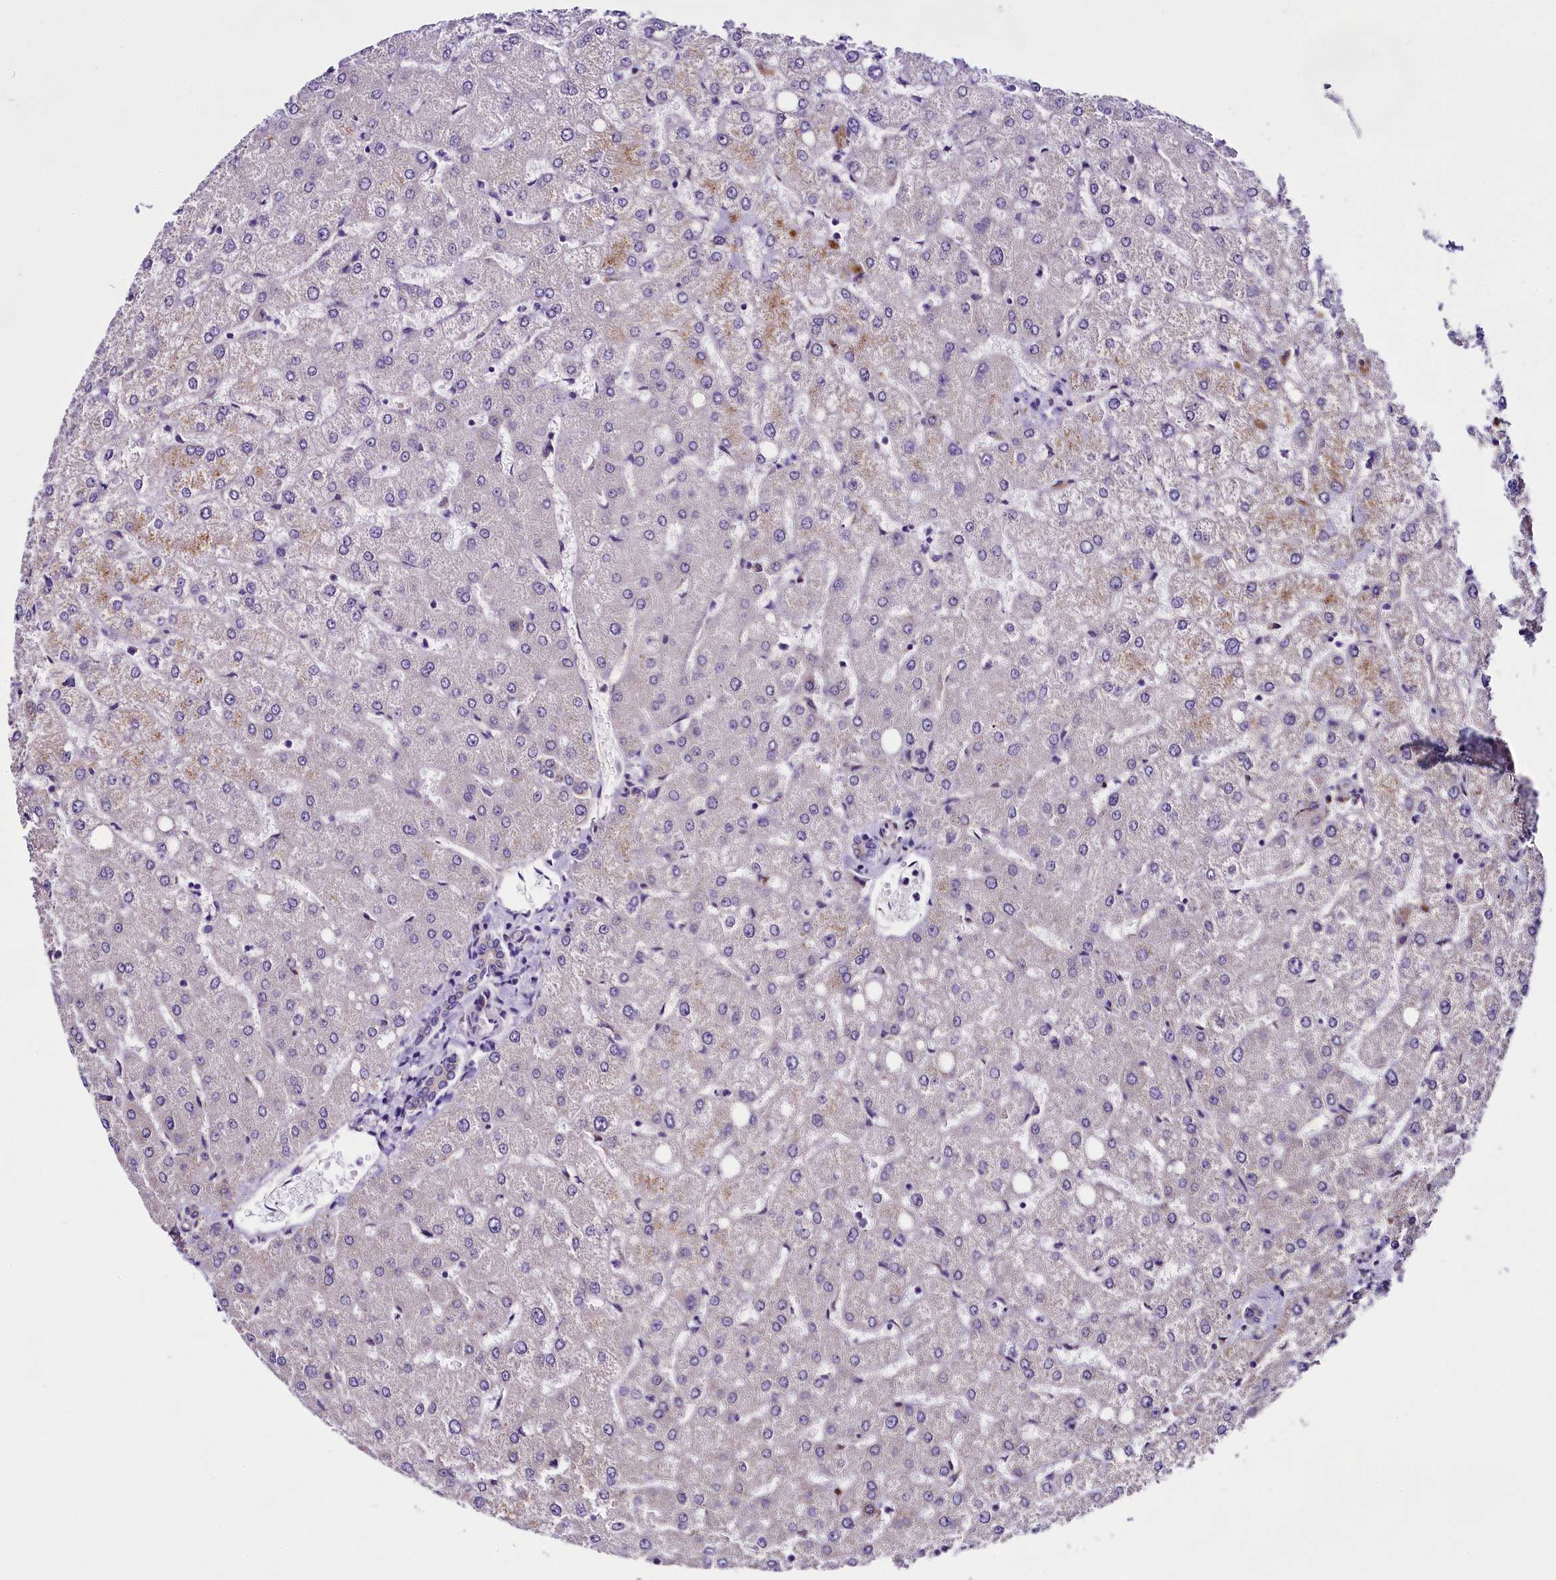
{"staining": {"intensity": "negative", "quantity": "none", "location": "none"}, "tissue": "liver", "cell_type": "Cholangiocytes", "image_type": "normal", "snomed": [{"axis": "morphology", "description": "Normal tissue, NOS"}, {"axis": "topography", "description": "Liver"}], "caption": "High magnification brightfield microscopy of benign liver stained with DAB (brown) and counterstained with hematoxylin (blue): cholangiocytes show no significant staining. (DAB (3,3'-diaminobenzidine) IHC with hematoxylin counter stain).", "gene": "UACA", "patient": {"sex": "female", "age": 54}}